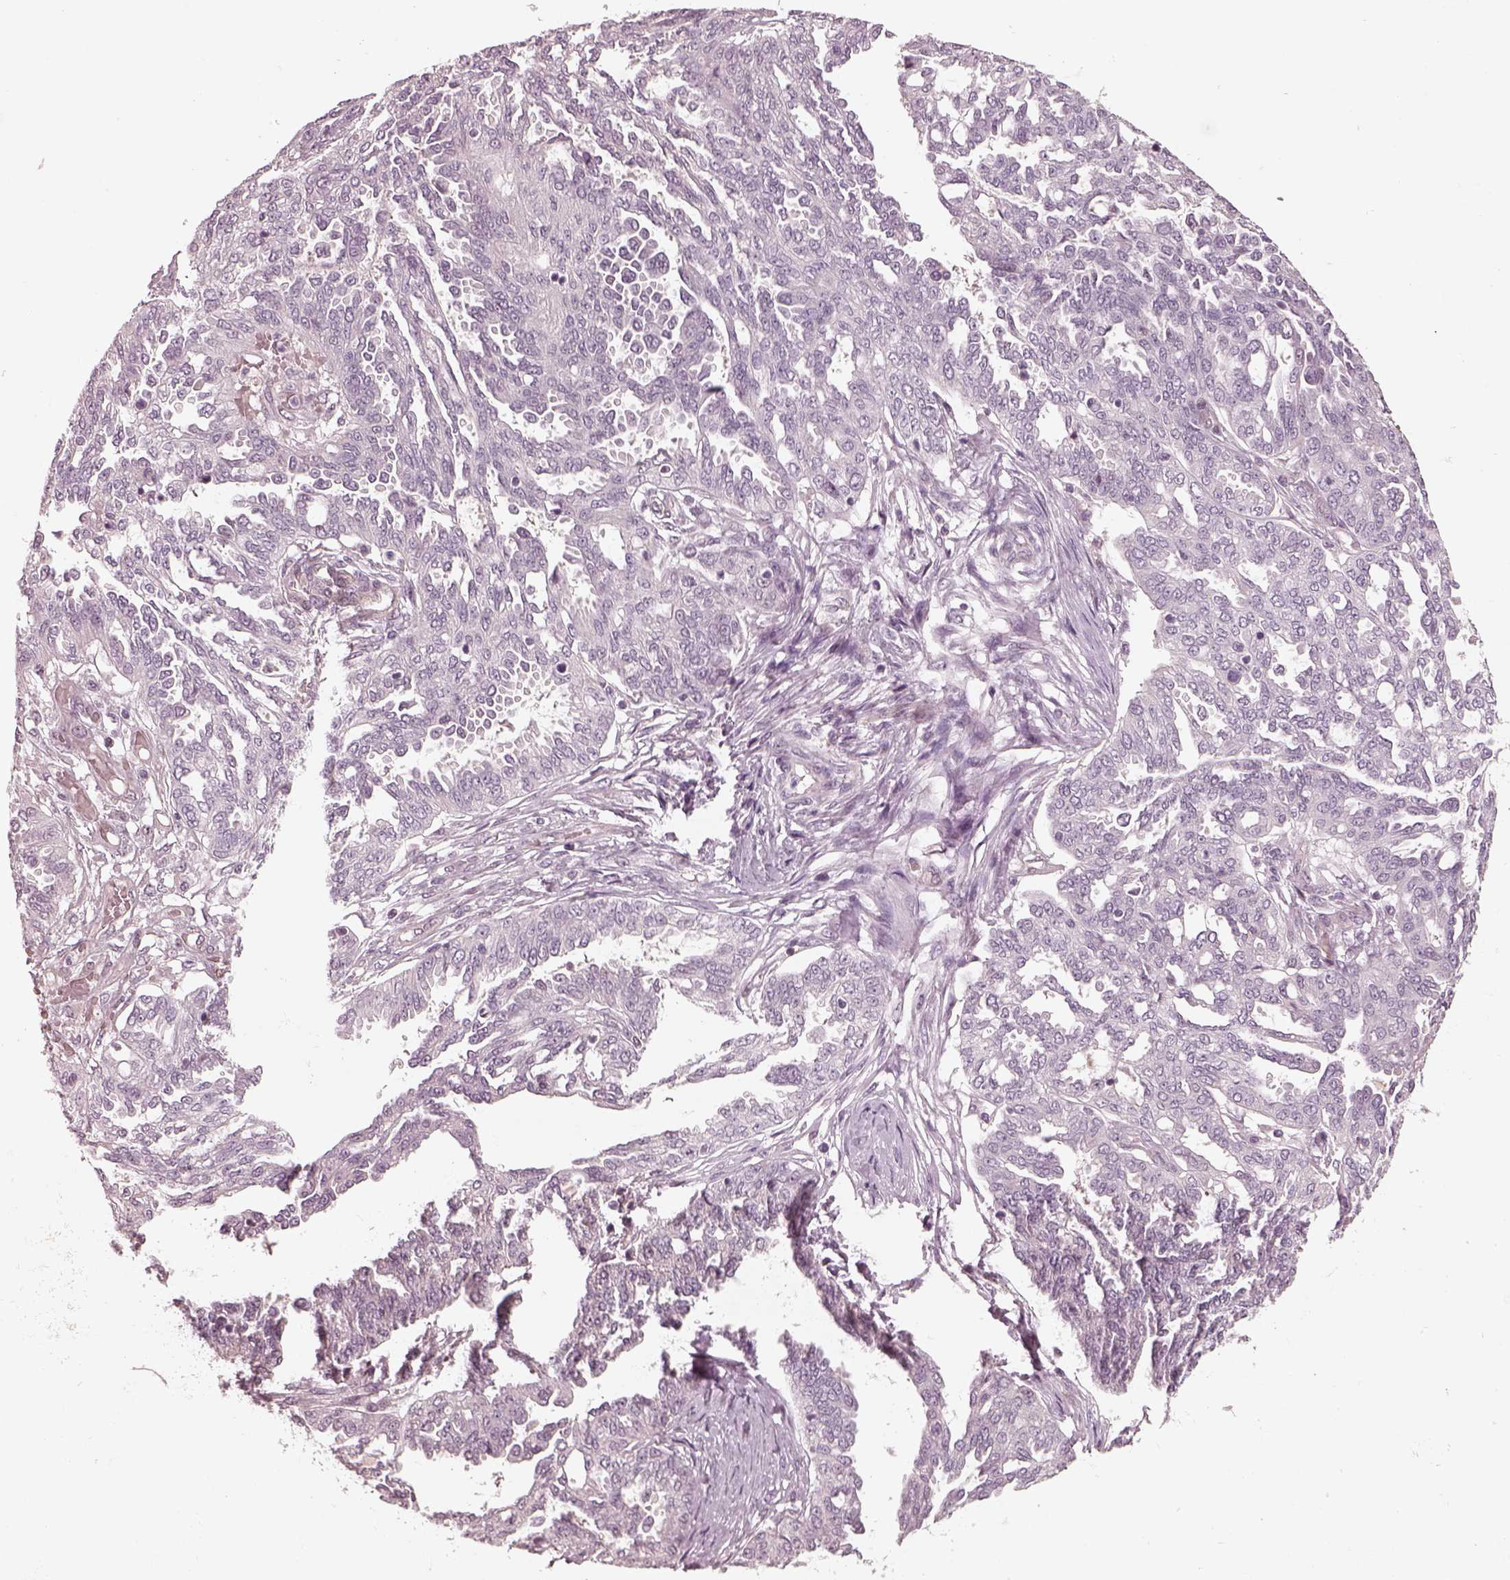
{"staining": {"intensity": "negative", "quantity": "none", "location": "none"}, "tissue": "ovarian cancer", "cell_type": "Tumor cells", "image_type": "cancer", "snomed": [{"axis": "morphology", "description": "Cystadenocarcinoma, serous, NOS"}, {"axis": "topography", "description": "Ovary"}], "caption": "This micrograph is of ovarian serous cystadenocarcinoma stained with IHC to label a protein in brown with the nuclei are counter-stained blue. There is no expression in tumor cells. The staining is performed using DAB (3,3'-diaminobenzidine) brown chromogen with nuclei counter-stained in using hematoxylin.", "gene": "EGR4", "patient": {"sex": "female", "age": 67}}